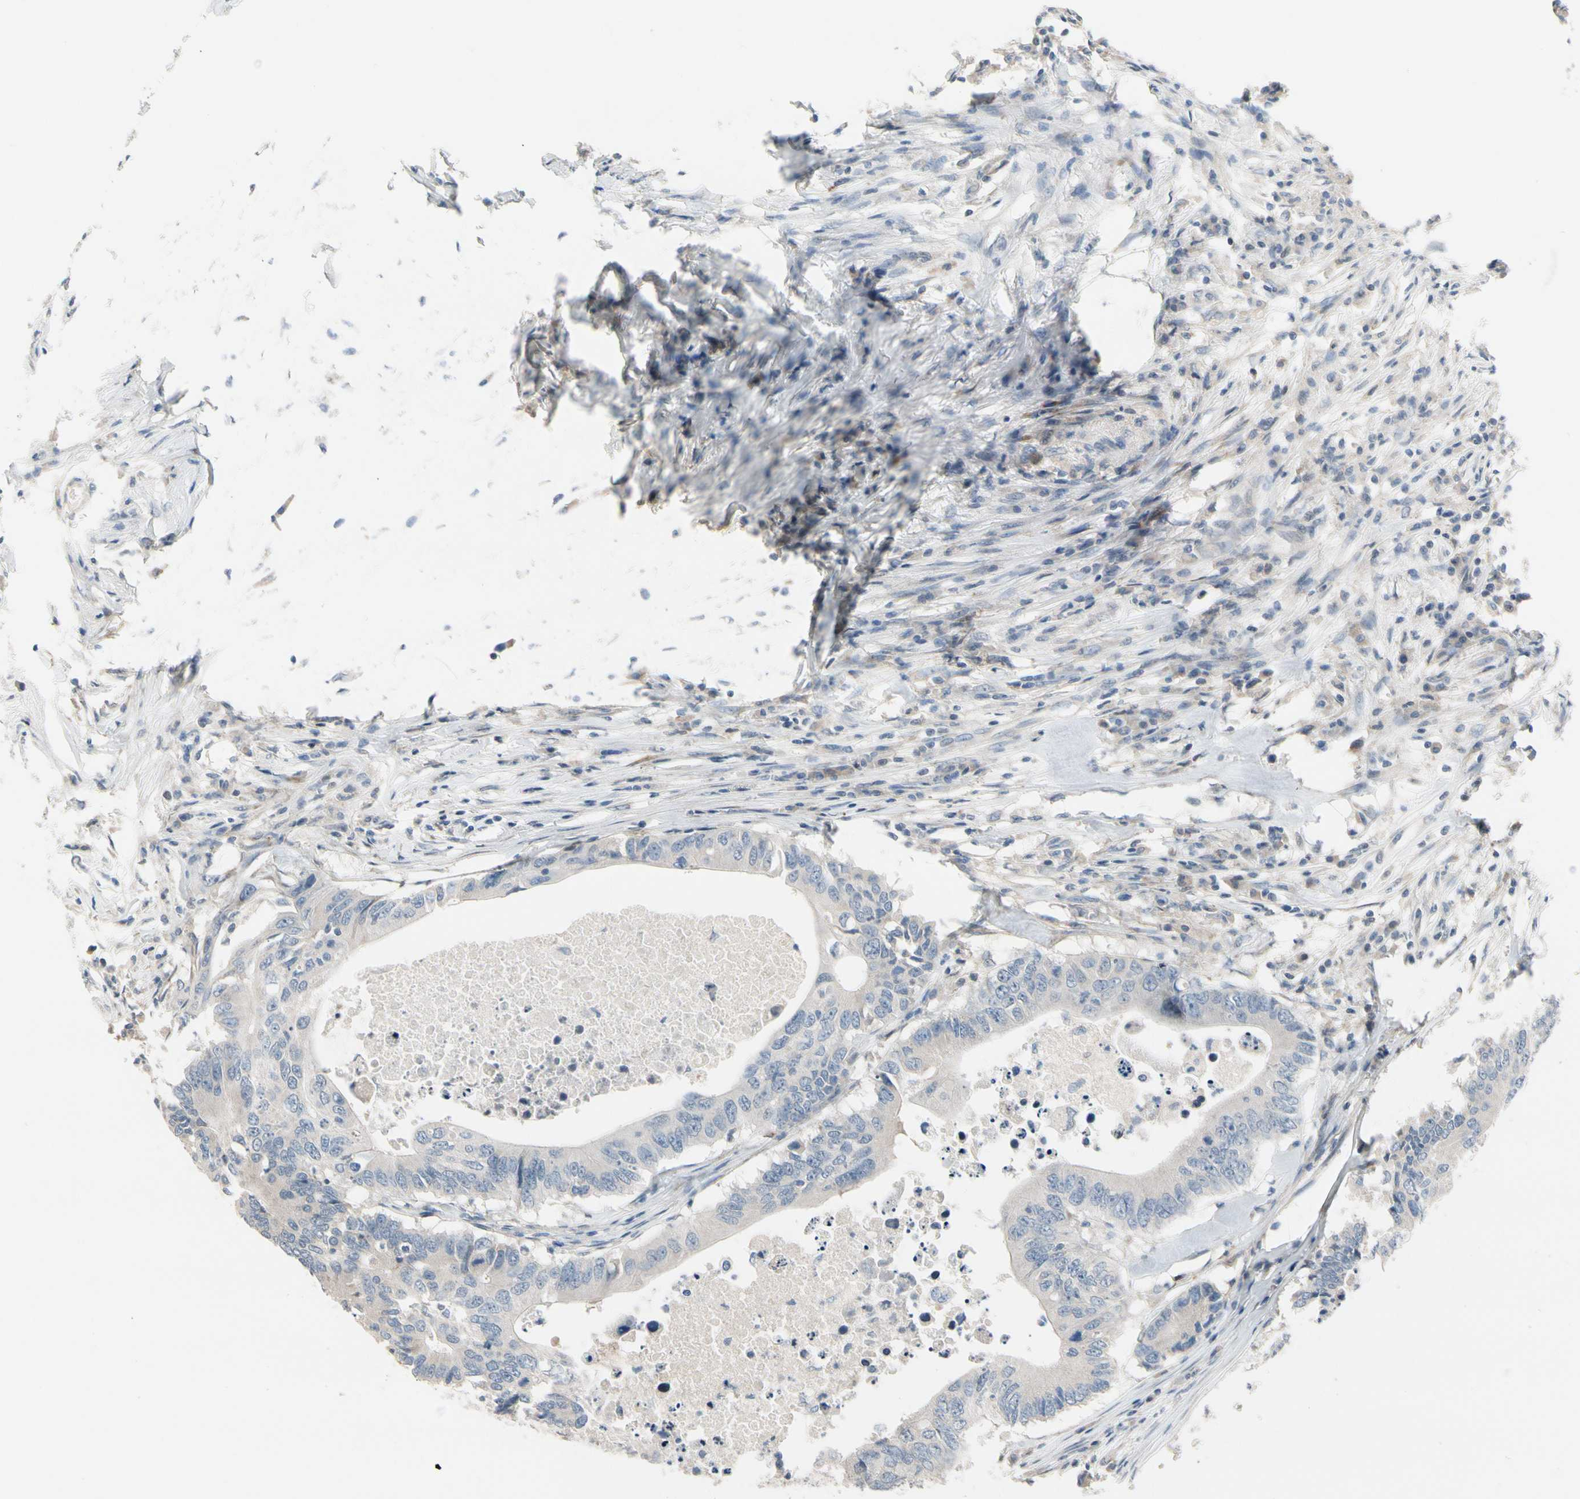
{"staining": {"intensity": "weak", "quantity": "25%-75%", "location": "cytoplasmic/membranous"}, "tissue": "colorectal cancer", "cell_type": "Tumor cells", "image_type": "cancer", "snomed": [{"axis": "morphology", "description": "Adenocarcinoma, NOS"}, {"axis": "topography", "description": "Colon"}], "caption": "IHC image of neoplastic tissue: human colorectal cancer stained using immunohistochemistry shows low levels of weak protein expression localized specifically in the cytoplasmic/membranous of tumor cells, appearing as a cytoplasmic/membranous brown color.", "gene": "PIP5K1B", "patient": {"sex": "male", "age": 71}}